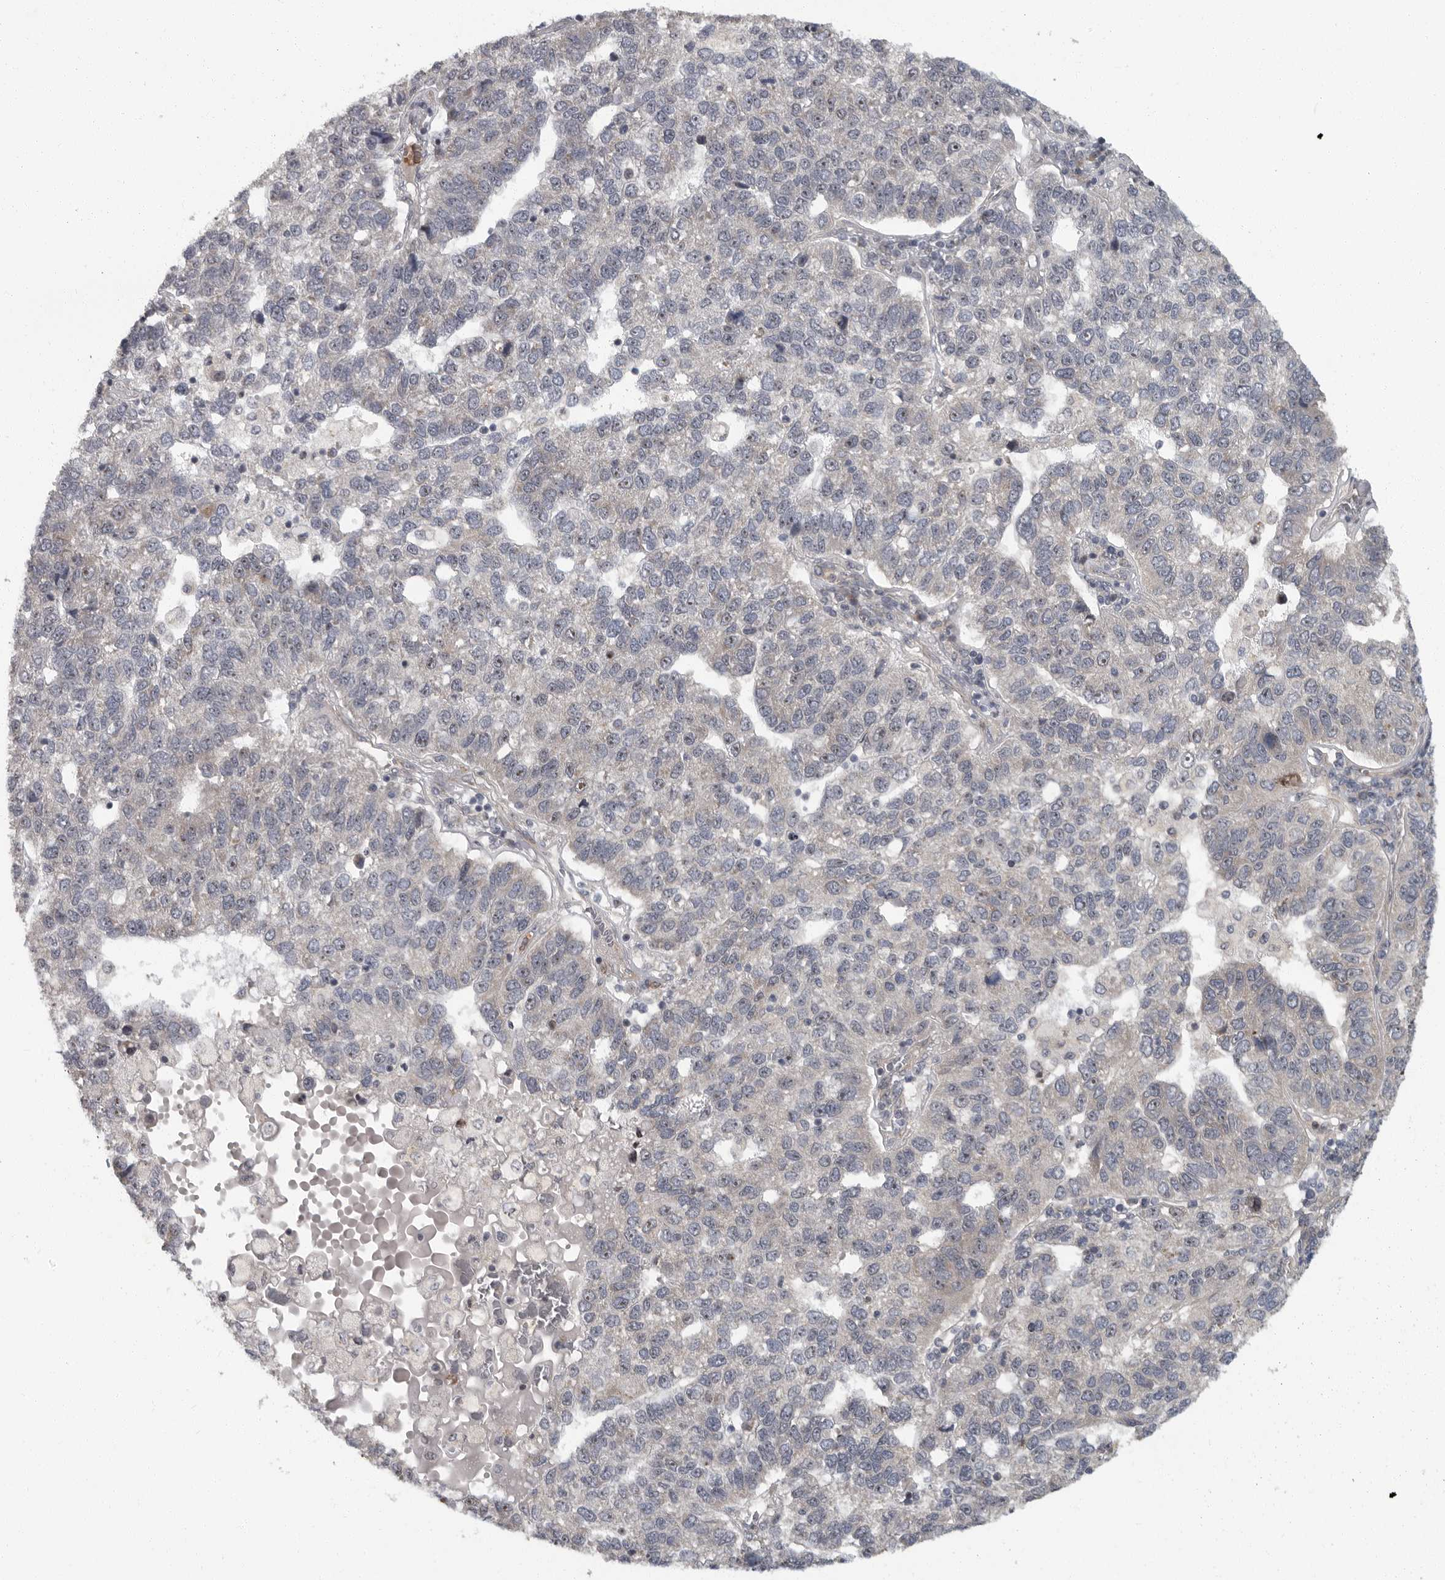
{"staining": {"intensity": "moderate", "quantity": "25%-75%", "location": "nuclear"}, "tissue": "pancreatic cancer", "cell_type": "Tumor cells", "image_type": "cancer", "snomed": [{"axis": "morphology", "description": "Adenocarcinoma, NOS"}, {"axis": "topography", "description": "Pancreas"}], "caption": "The immunohistochemical stain shows moderate nuclear staining in tumor cells of pancreatic cancer (adenocarcinoma) tissue.", "gene": "PDCD11", "patient": {"sex": "female", "age": 61}}